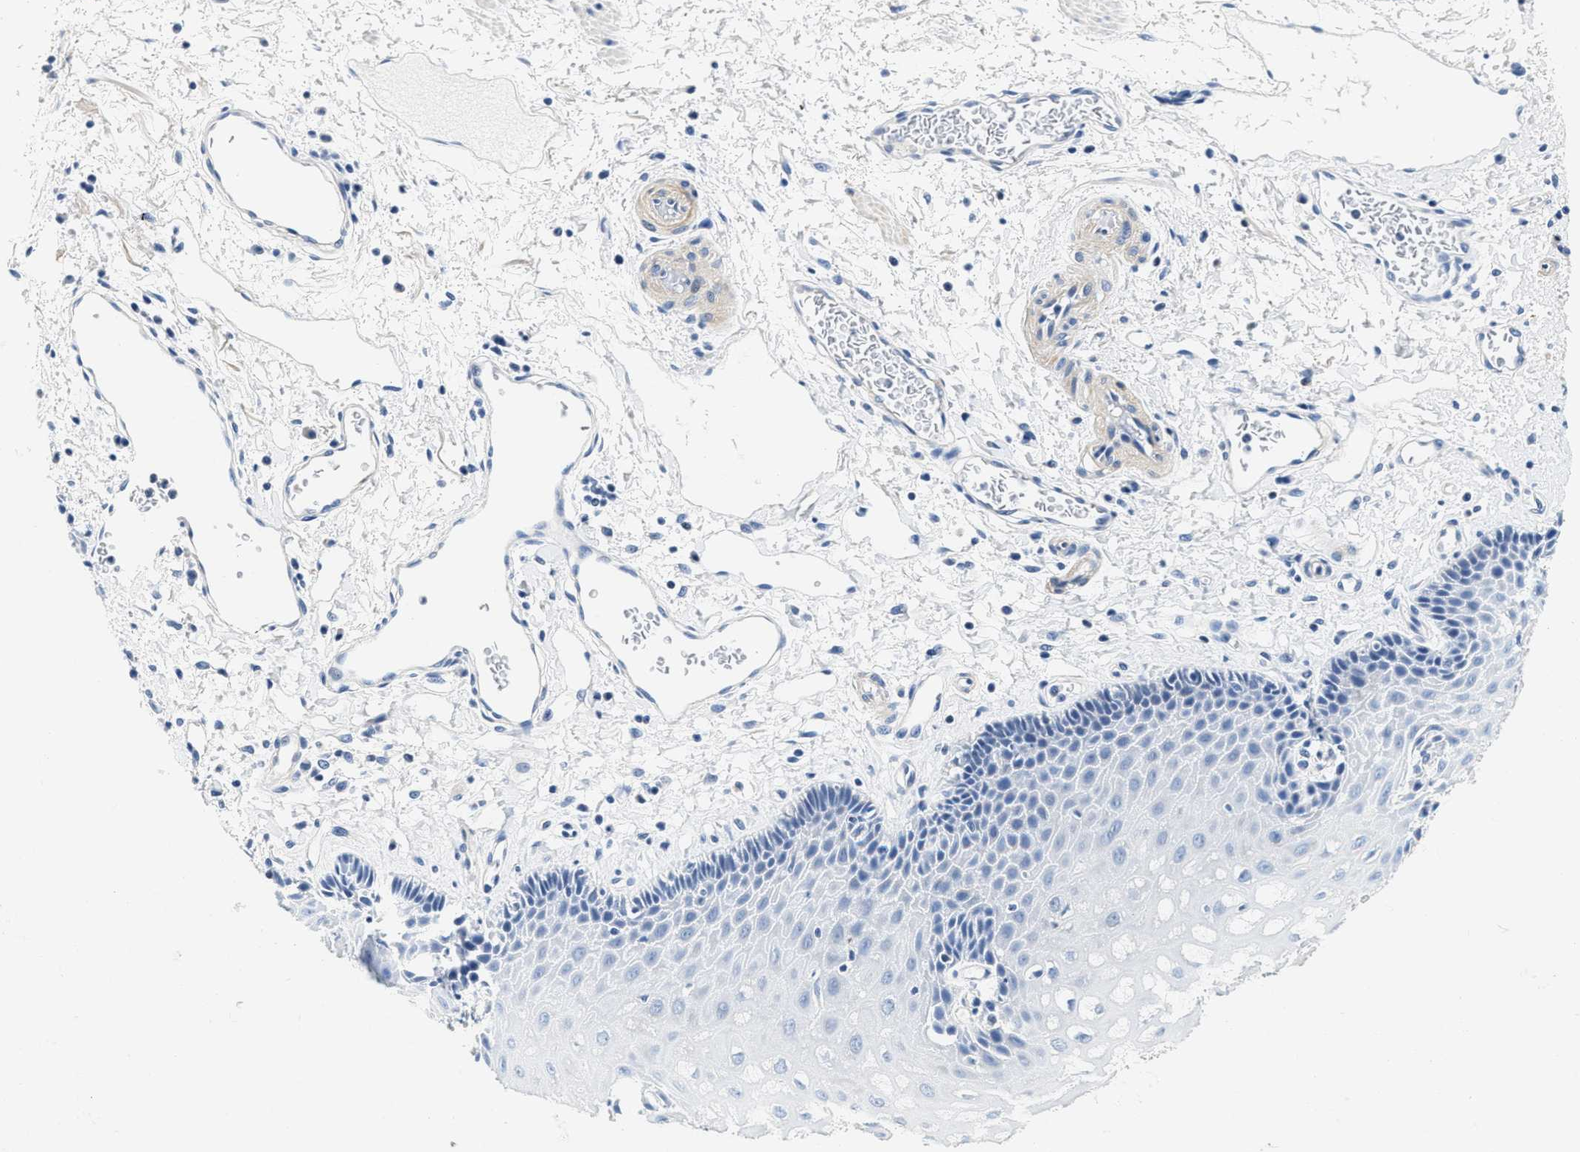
{"staining": {"intensity": "negative", "quantity": "none", "location": "none"}, "tissue": "esophagus", "cell_type": "Squamous epithelial cells", "image_type": "normal", "snomed": [{"axis": "morphology", "description": "Normal tissue, NOS"}, {"axis": "topography", "description": "Esophagus"}], "caption": "Immunohistochemistry (IHC) of normal human esophagus reveals no positivity in squamous epithelial cells. Nuclei are stained in blue.", "gene": "EIF2AK2", "patient": {"sex": "male", "age": 54}}